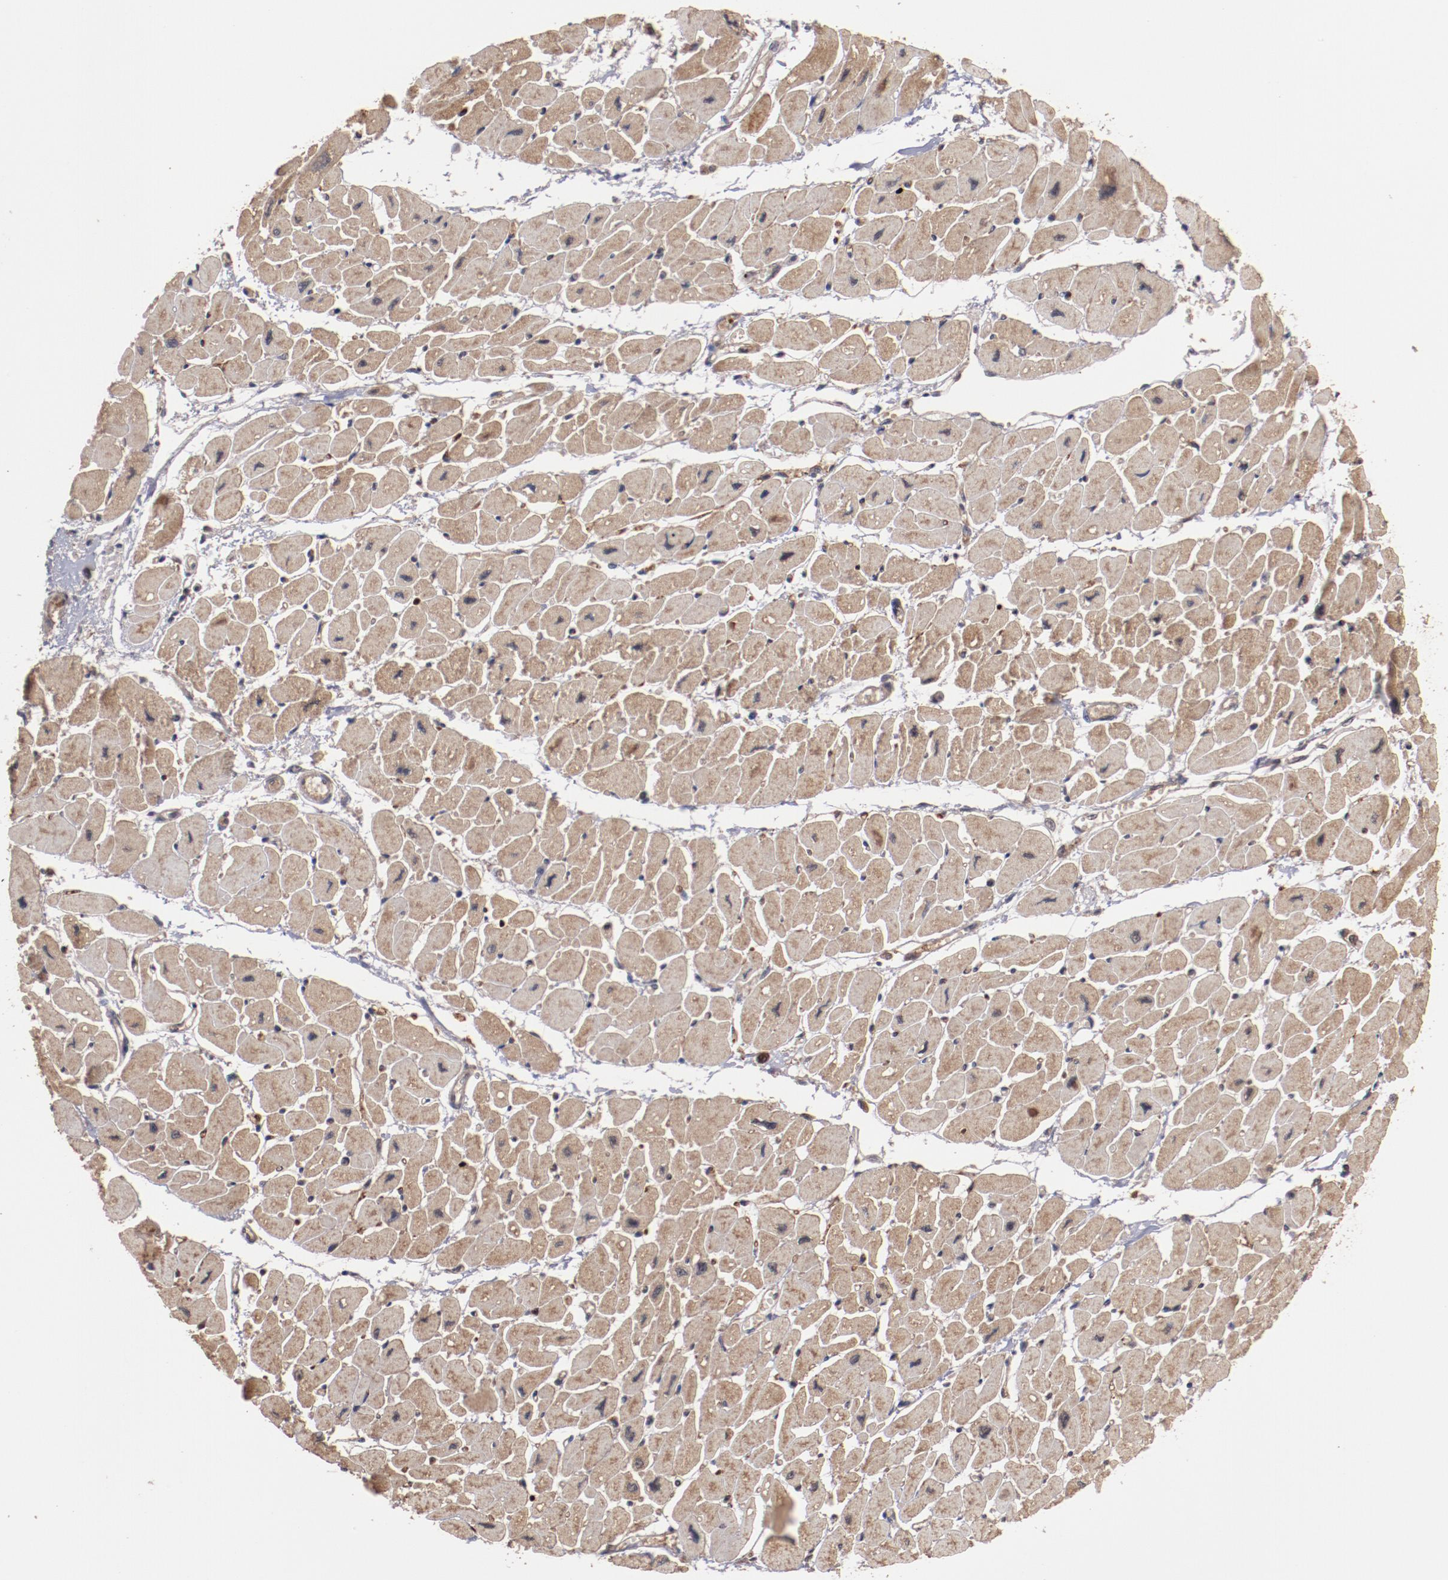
{"staining": {"intensity": "moderate", "quantity": ">75%", "location": "cytoplasmic/membranous"}, "tissue": "heart muscle", "cell_type": "Cardiomyocytes", "image_type": "normal", "snomed": [{"axis": "morphology", "description": "Normal tissue, NOS"}, {"axis": "topography", "description": "Heart"}], "caption": "A micrograph of heart muscle stained for a protein displays moderate cytoplasmic/membranous brown staining in cardiomyocytes.", "gene": "TENM1", "patient": {"sex": "female", "age": 54}}